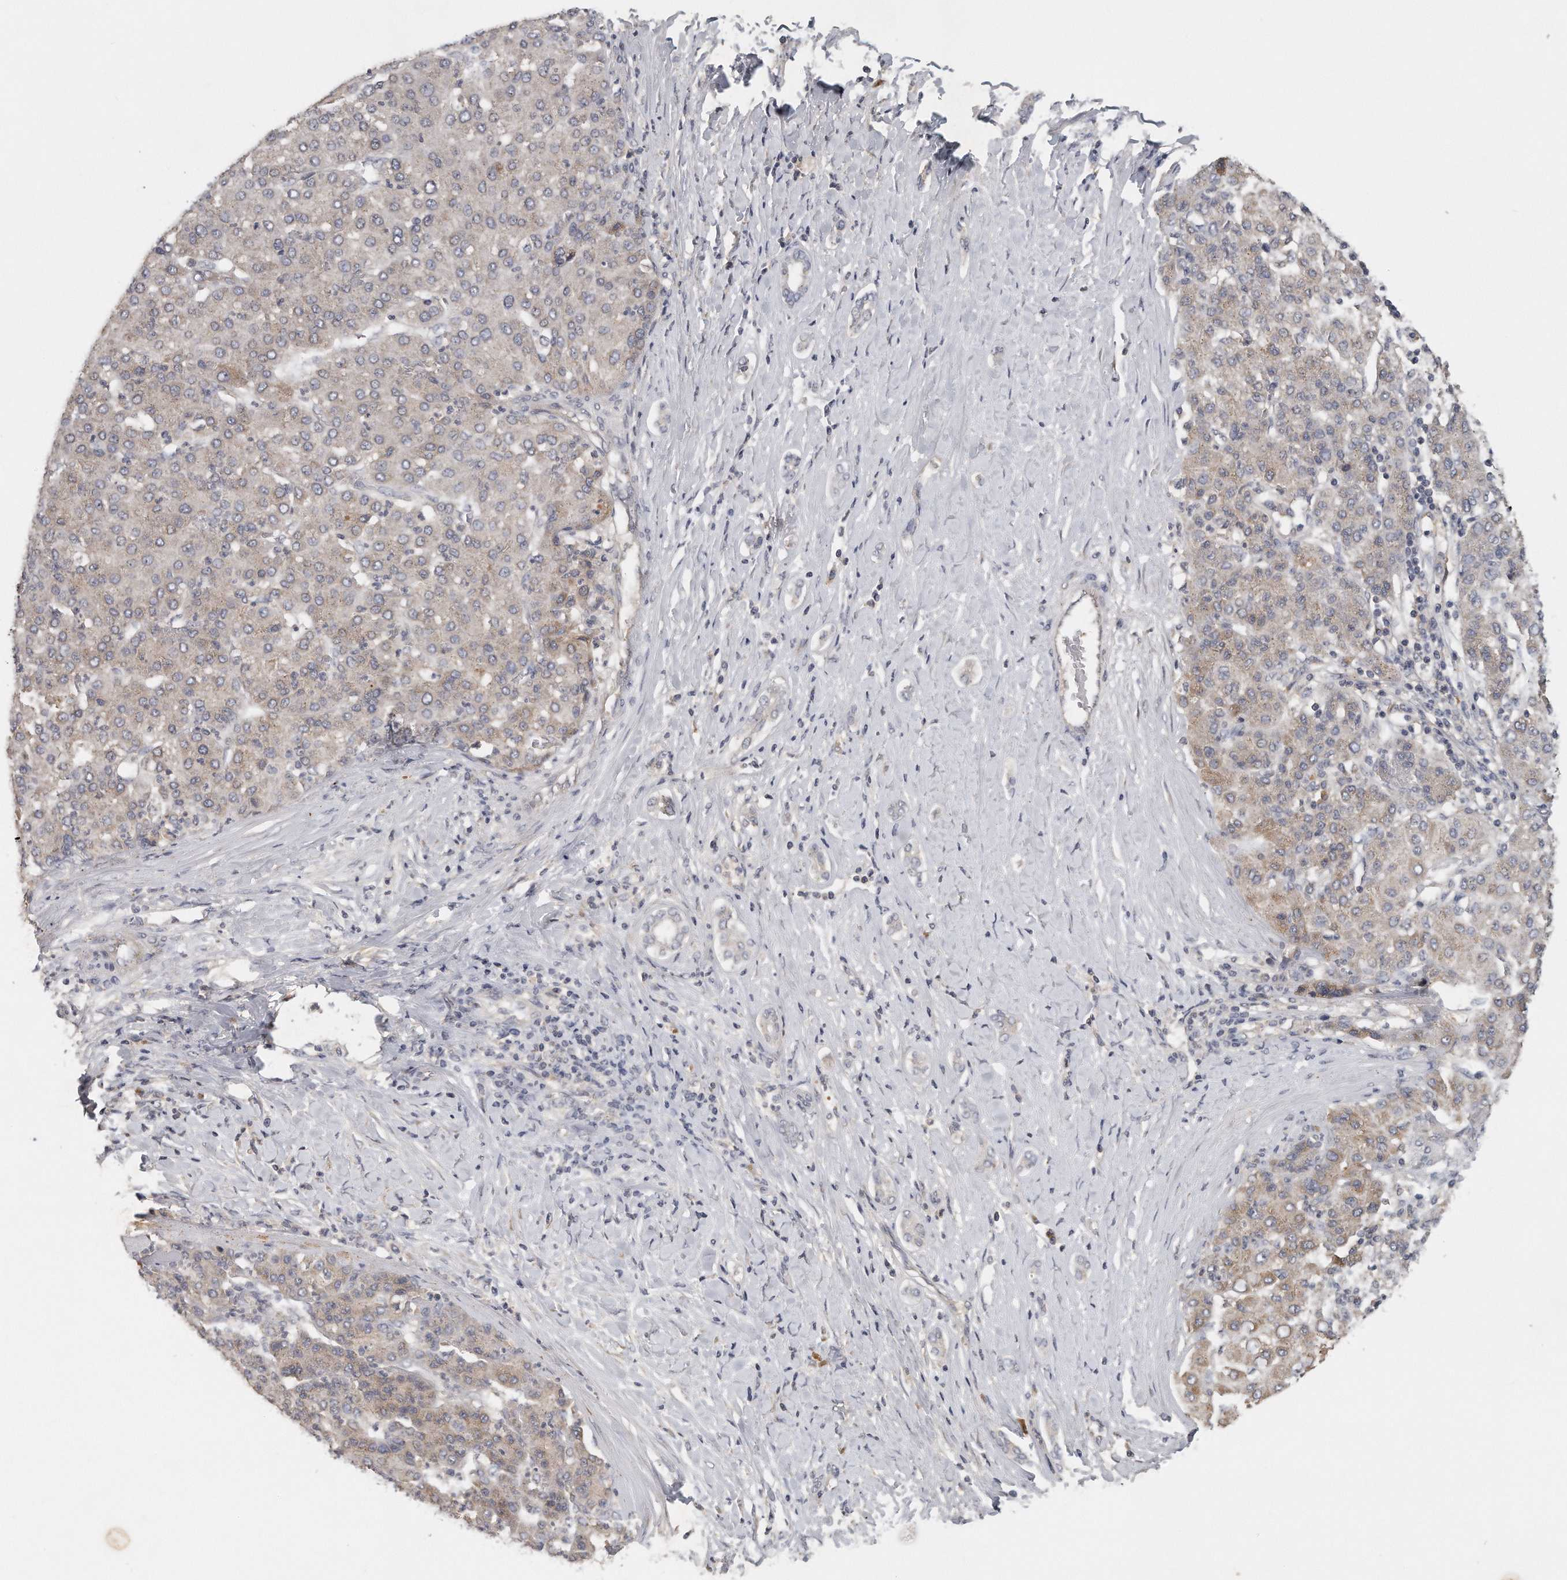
{"staining": {"intensity": "weak", "quantity": "25%-75%", "location": "cytoplasmic/membranous"}, "tissue": "liver cancer", "cell_type": "Tumor cells", "image_type": "cancer", "snomed": [{"axis": "morphology", "description": "Carcinoma, Hepatocellular, NOS"}, {"axis": "topography", "description": "Liver"}], "caption": "An immunohistochemistry (IHC) histopathology image of neoplastic tissue is shown. Protein staining in brown highlights weak cytoplasmic/membranous positivity in liver cancer (hepatocellular carcinoma) within tumor cells. The staining was performed using DAB (3,3'-diaminobenzidine) to visualize the protein expression in brown, while the nuclei were stained in blue with hematoxylin (Magnification: 20x).", "gene": "TRAPPC14", "patient": {"sex": "male", "age": 65}}